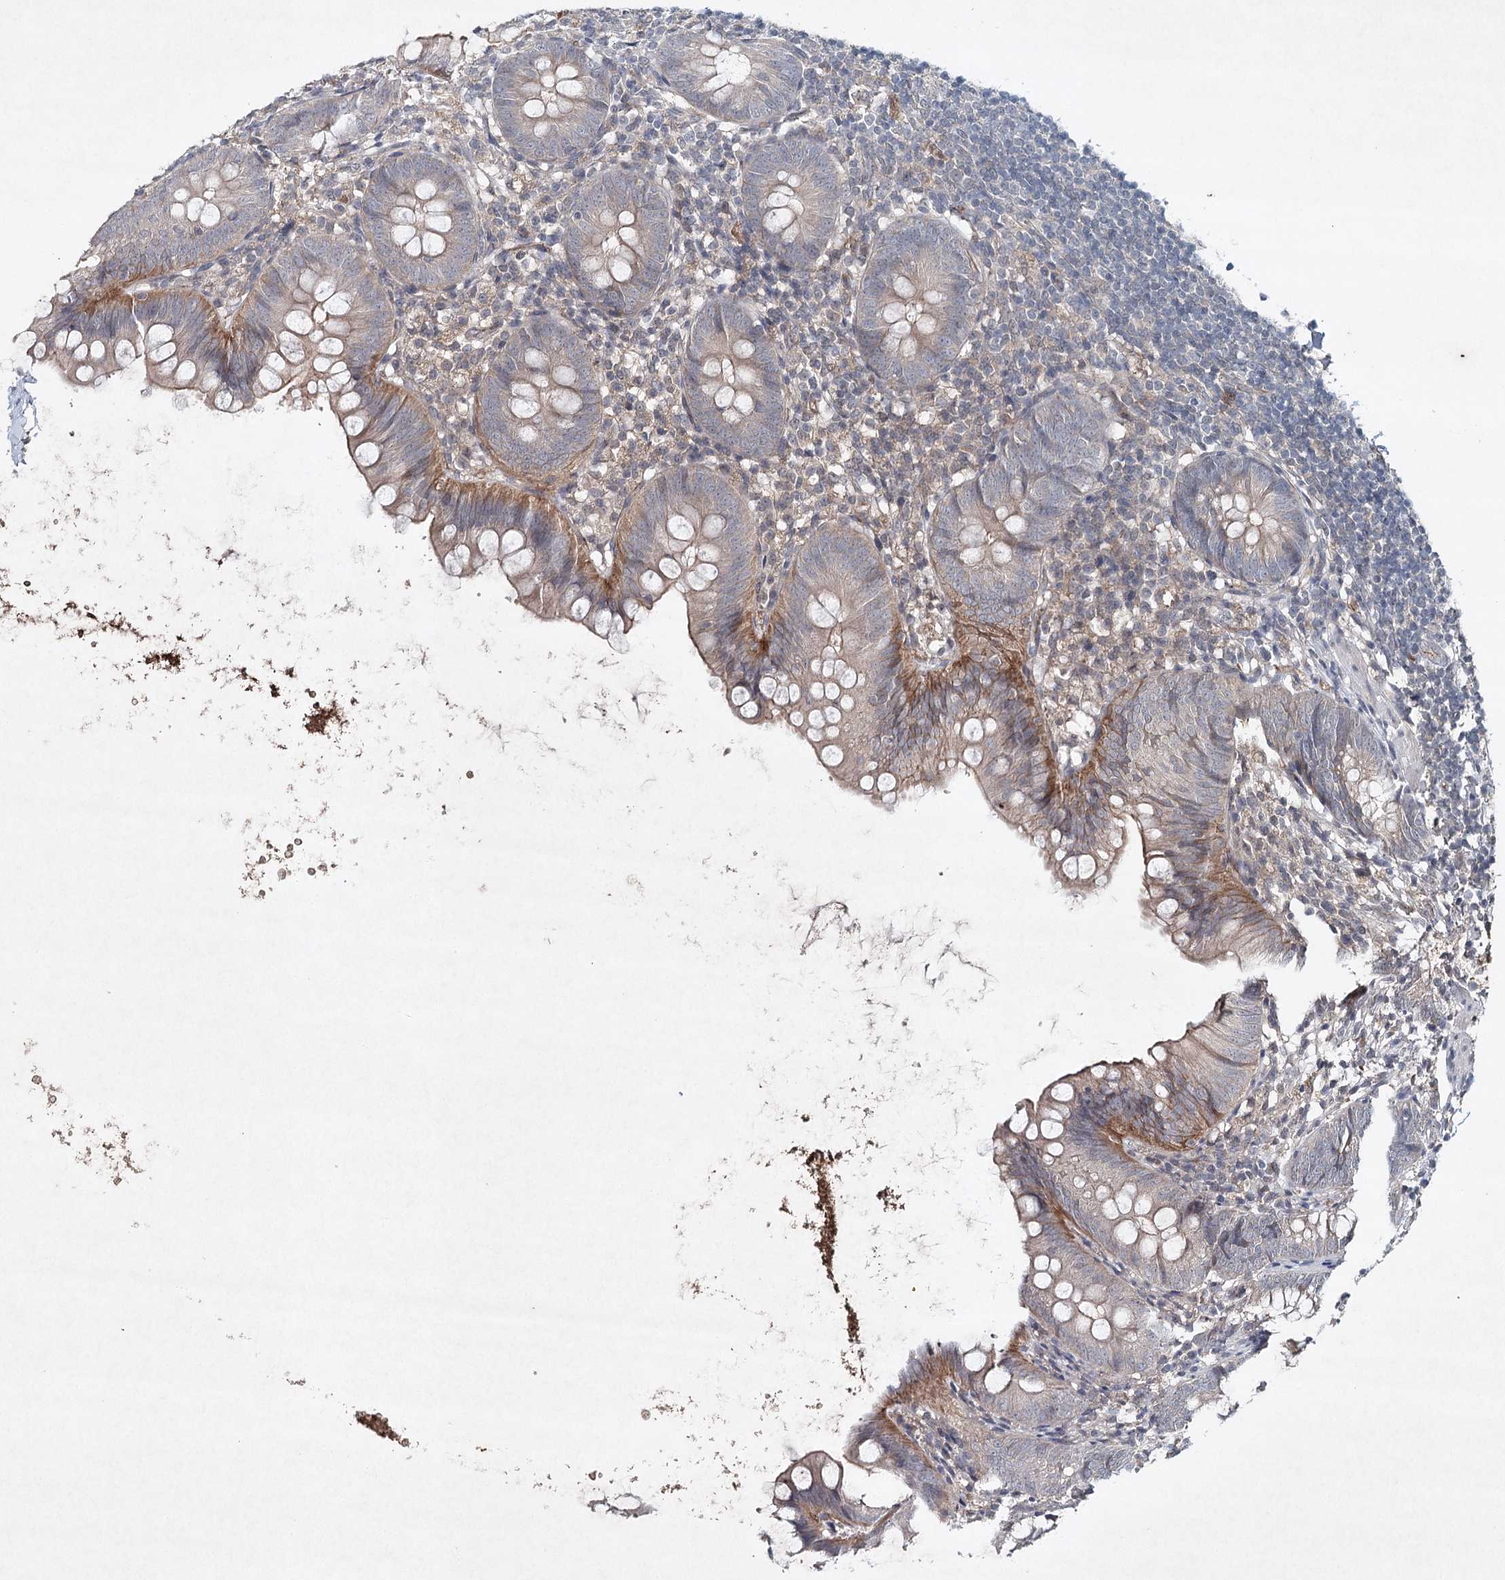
{"staining": {"intensity": "moderate", "quantity": "25%-75%", "location": "cytoplasmic/membranous"}, "tissue": "appendix", "cell_type": "Glandular cells", "image_type": "normal", "snomed": [{"axis": "morphology", "description": "Normal tissue, NOS"}, {"axis": "topography", "description": "Appendix"}], "caption": "Immunohistochemical staining of normal human appendix reveals moderate cytoplasmic/membranous protein positivity in approximately 25%-75% of glandular cells.", "gene": "SYNPO", "patient": {"sex": "female", "age": 62}}